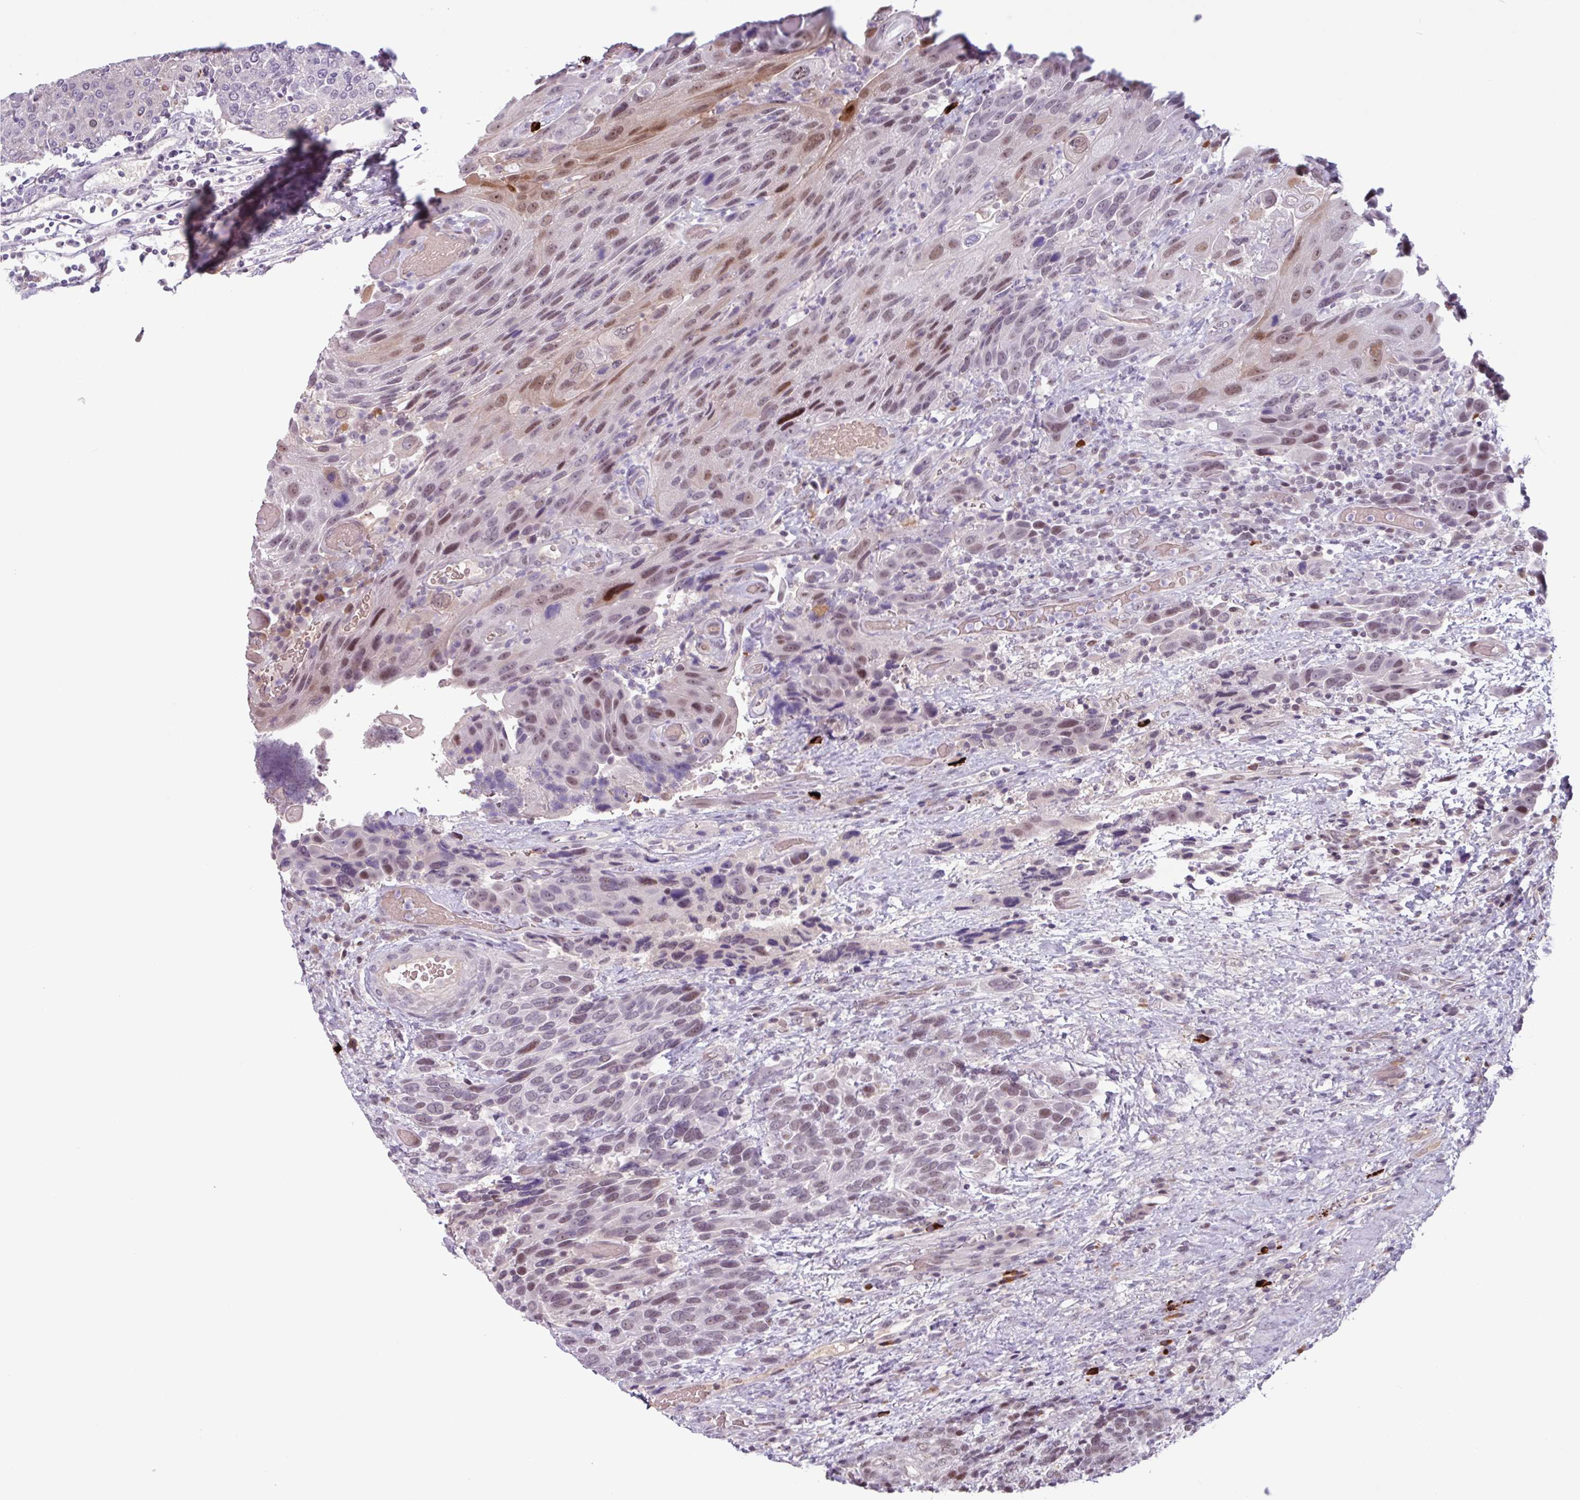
{"staining": {"intensity": "moderate", "quantity": ">75%", "location": "nuclear"}, "tissue": "urothelial cancer", "cell_type": "Tumor cells", "image_type": "cancer", "snomed": [{"axis": "morphology", "description": "Urothelial carcinoma, High grade"}, {"axis": "topography", "description": "Urinary bladder"}], "caption": "Immunohistochemical staining of human urothelial carcinoma (high-grade) shows moderate nuclear protein positivity in approximately >75% of tumor cells.", "gene": "ZNF575", "patient": {"sex": "female", "age": 70}}